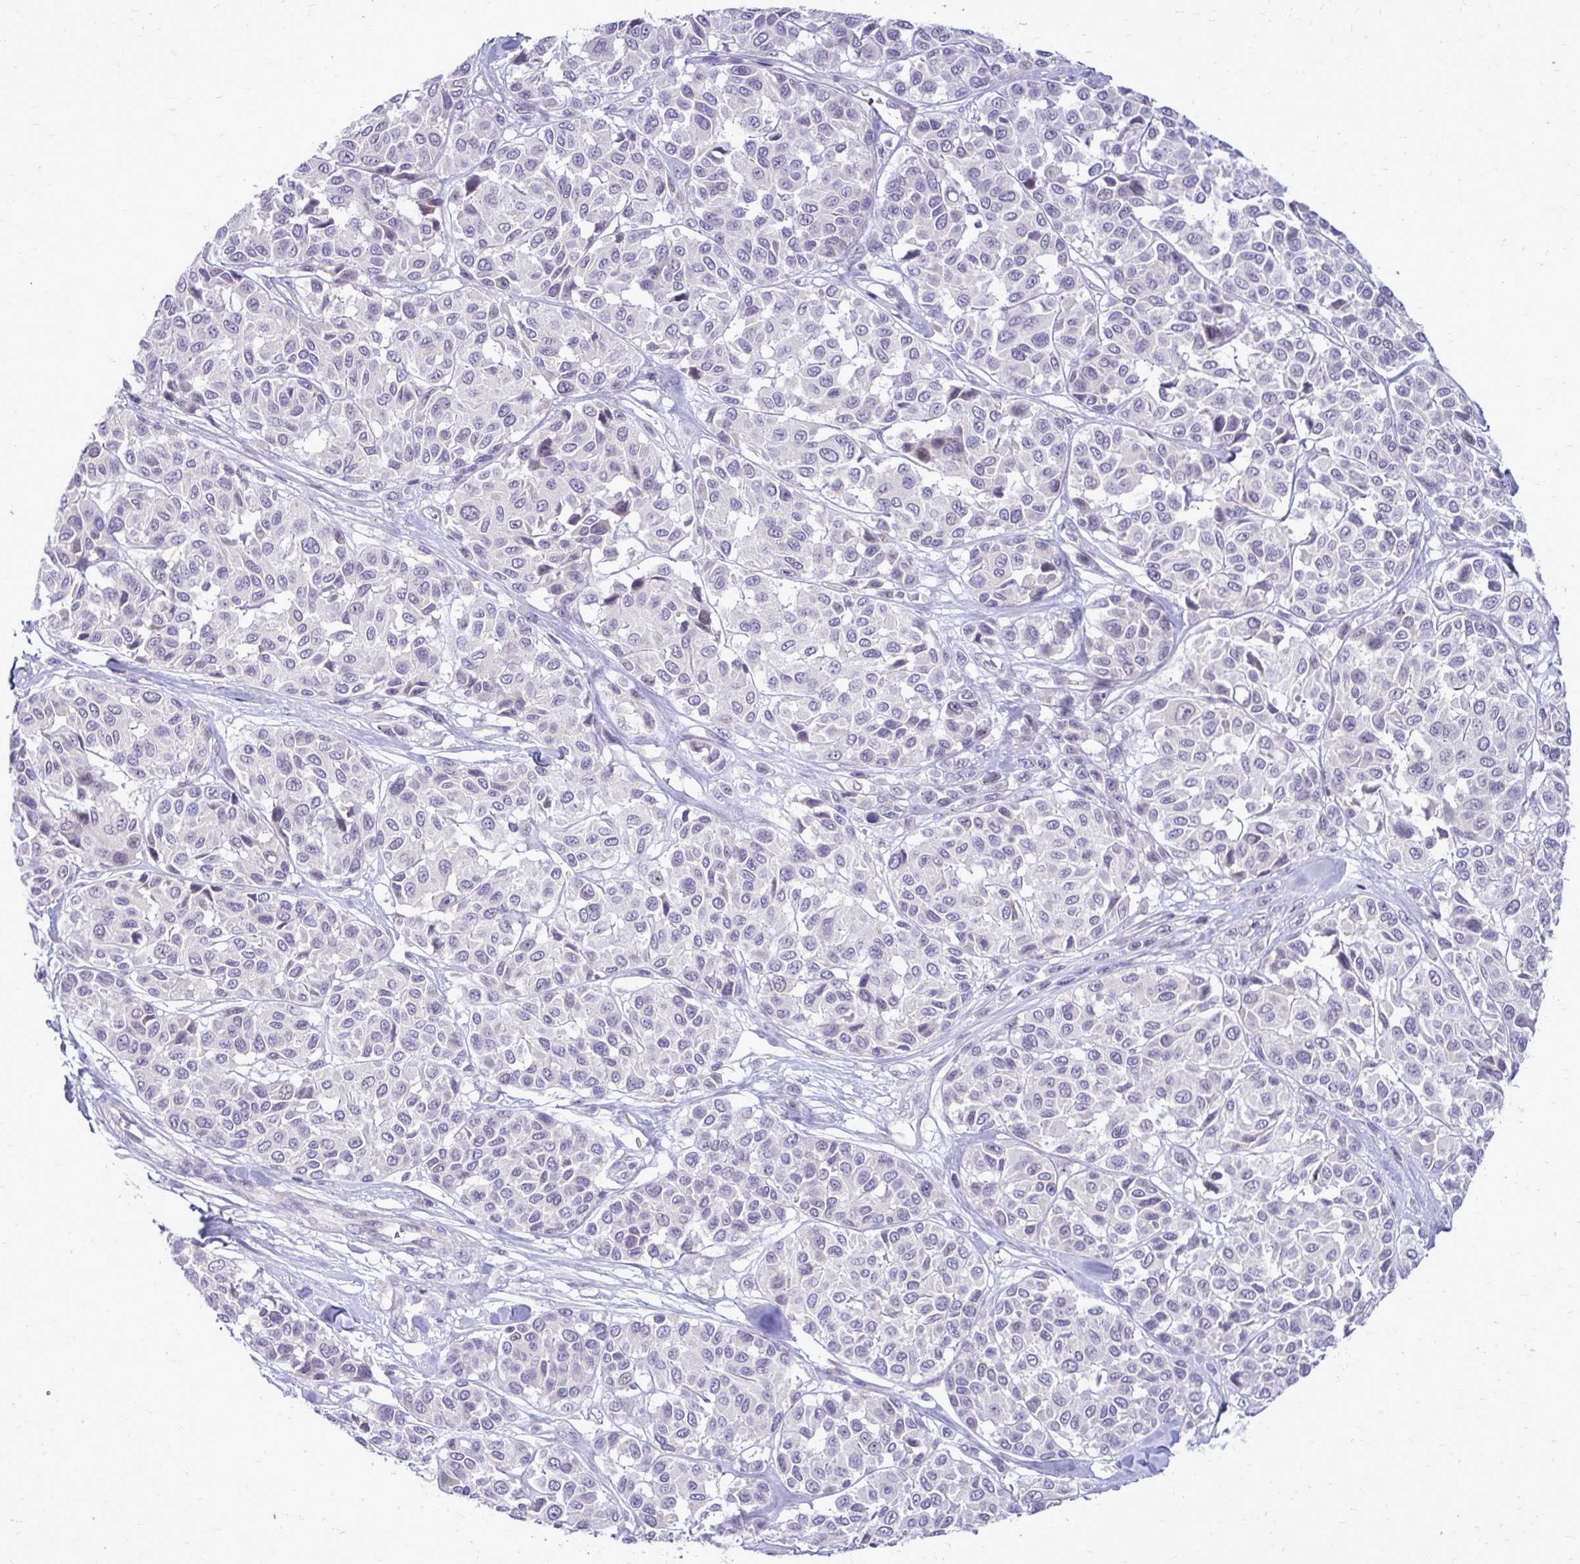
{"staining": {"intensity": "negative", "quantity": "none", "location": "none"}, "tissue": "melanoma", "cell_type": "Tumor cells", "image_type": "cancer", "snomed": [{"axis": "morphology", "description": "Malignant melanoma, NOS"}, {"axis": "topography", "description": "Skin"}], "caption": "An image of human malignant melanoma is negative for staining in tumor cells.", "gene": "DPY19L1", "patient": {"sex": "female", "age": 66}}